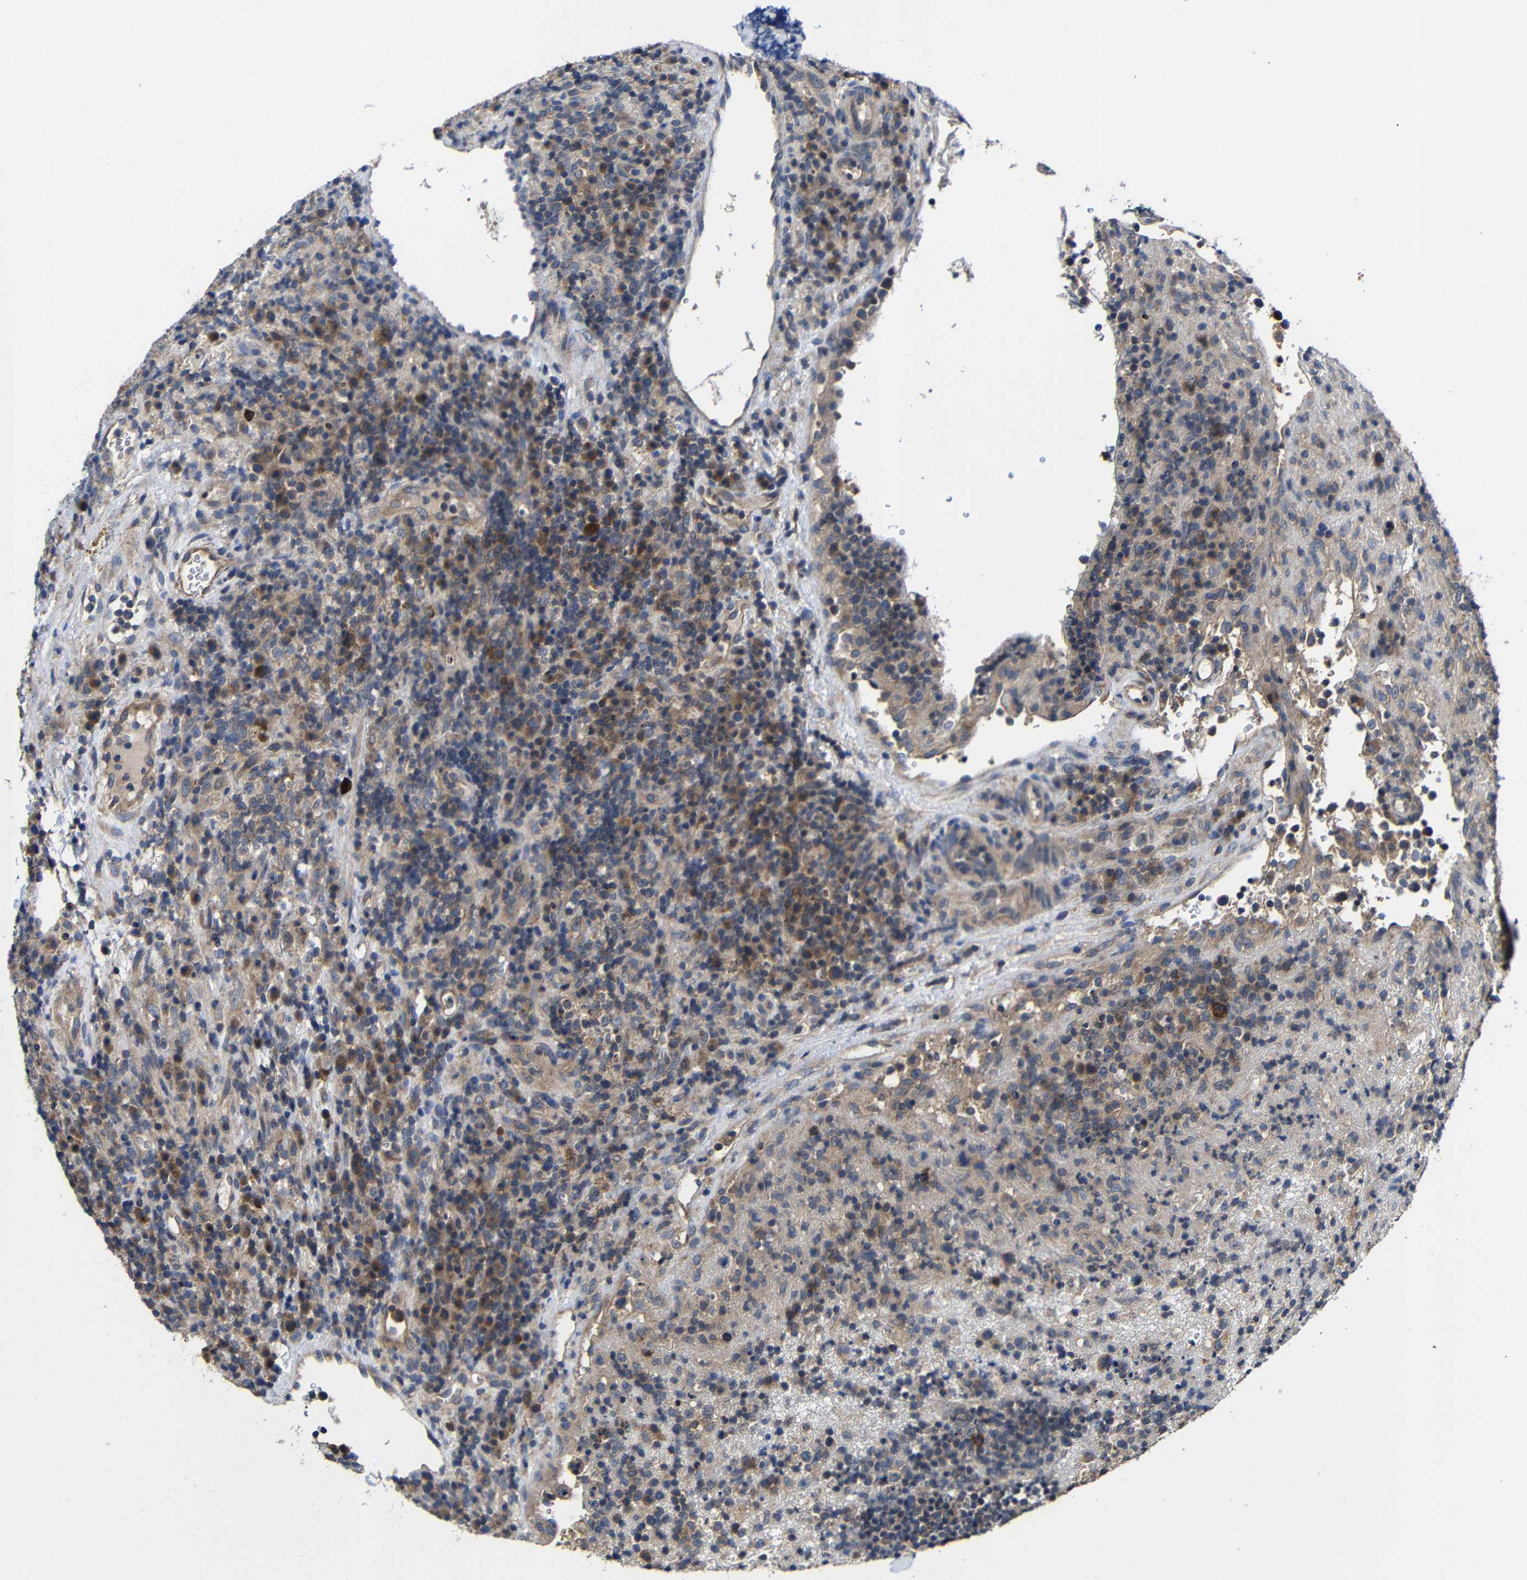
{"staining": {"intensity": "moderate", "quantity": "25%-75%", "location": "cytoplasmic/membranous"}, "tissue": "lymphoma", "cell_type": "Tumor cells", "image_type": "cancer", "snomed": [{"axis": "morphology", "description": "Malignant lymphoma, non-Hodgkin's type, High grade"}, {"axis": "topography", "description": "Lymph node"}], "caption": "Protein expression analysis of human high-grade malignant lymphoma, non-Hodgkin's type reveals moderate cytoplasmic/membranous positivity in about 25%-75% of tumor cells.", "gene": "LPAR5", "patient": {"sex": "female", "age": 76}}